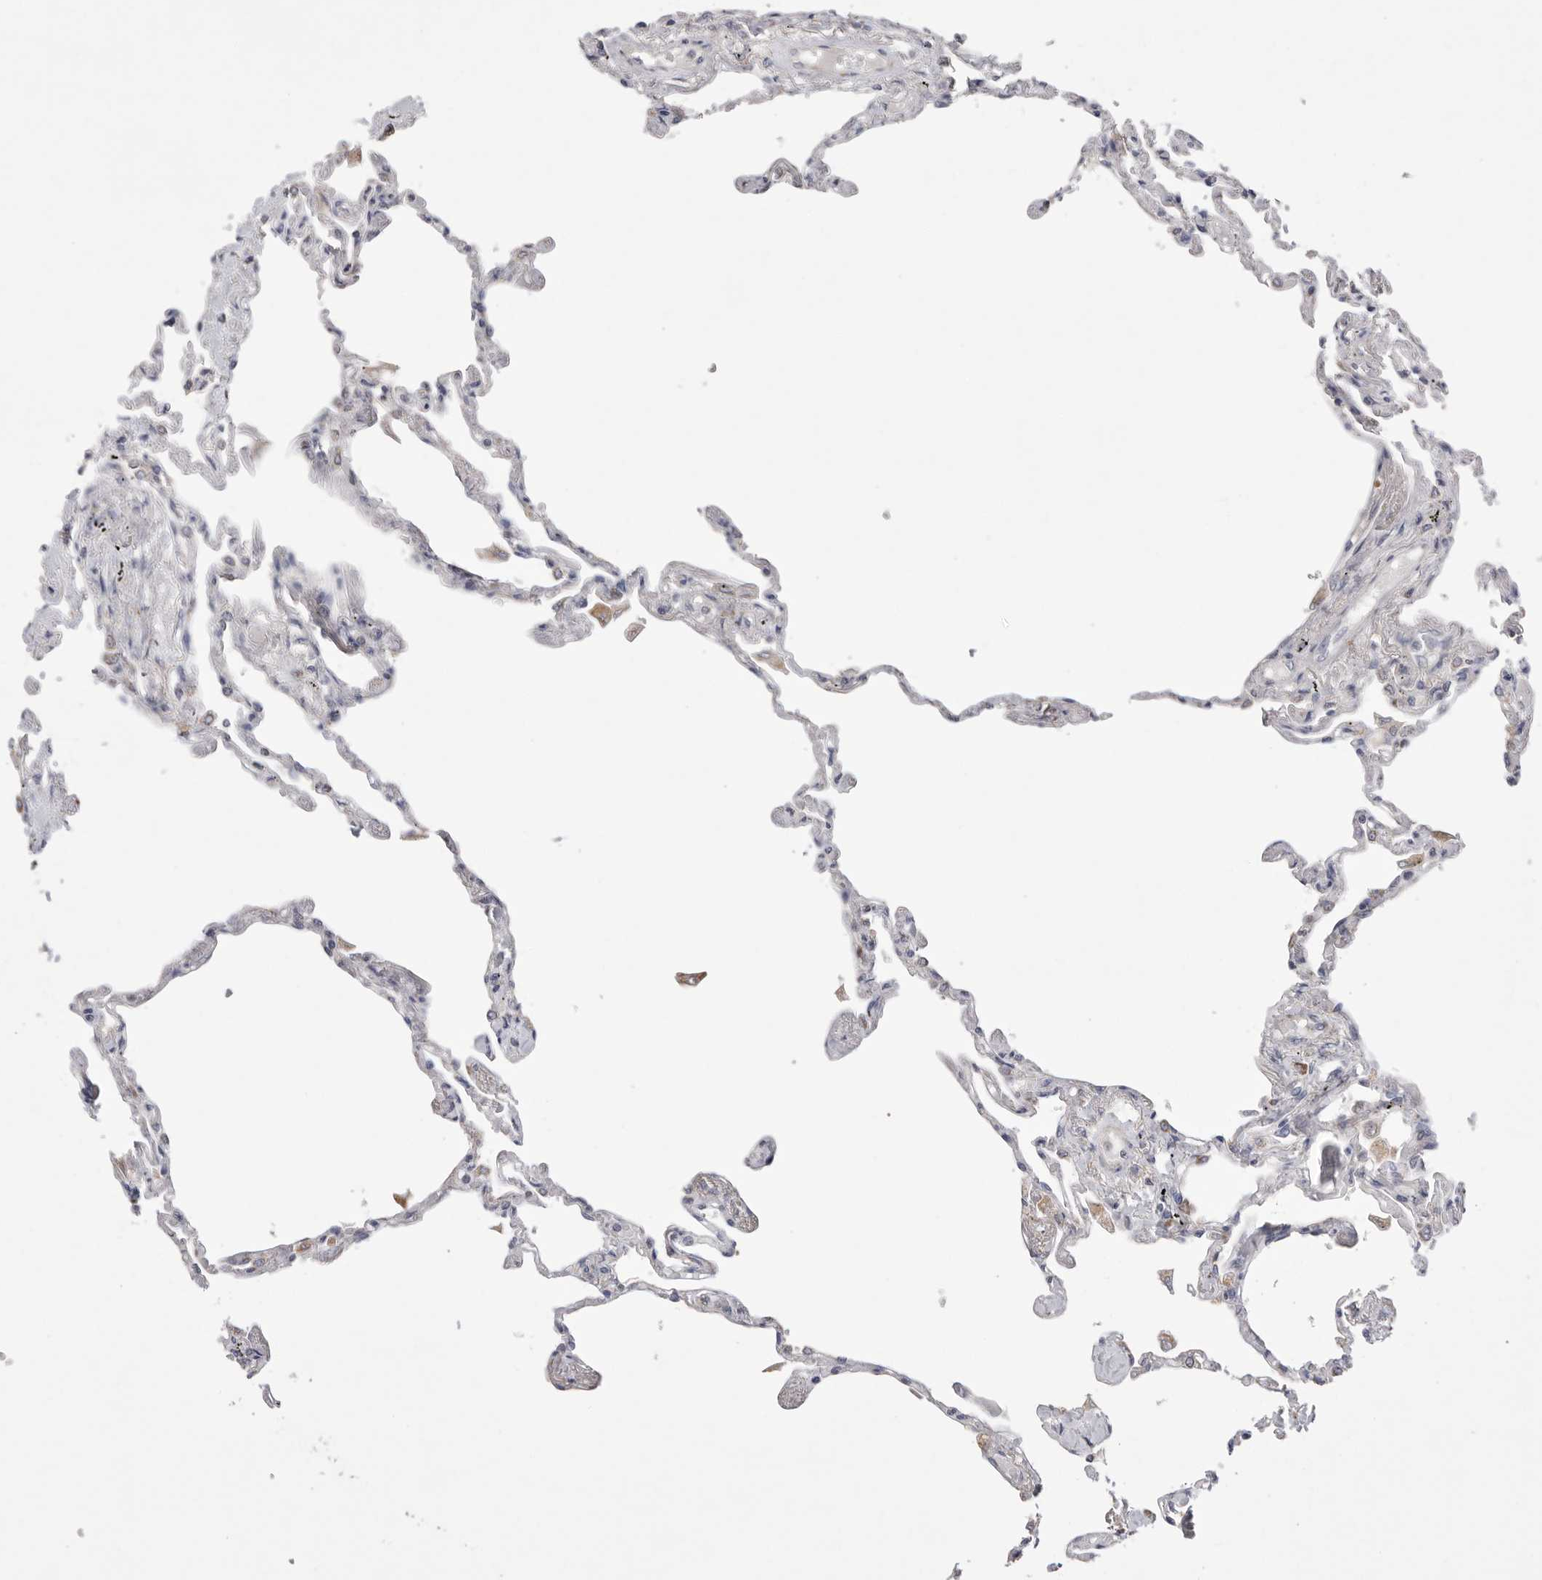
{"staining": {"intensity": "weak", "quantity": "<25%", "location": "cytoplasmic/membranous"}, "tissue": "lung", "cell_type": "Alveolar cells", "image_type": "normal", "snomed": [{"axis": "morphology", "description": "Normal tissue, NOS"}, {"axis": "topography", "description": "Lung"}], "caption": "Alveolar cells are negative for protein expression in normal human lung. (Brightfield microscopy of DAB IHC at high magnification).", "gene": "VDAC3", "patient": {"sex": "female", "age": 67}}